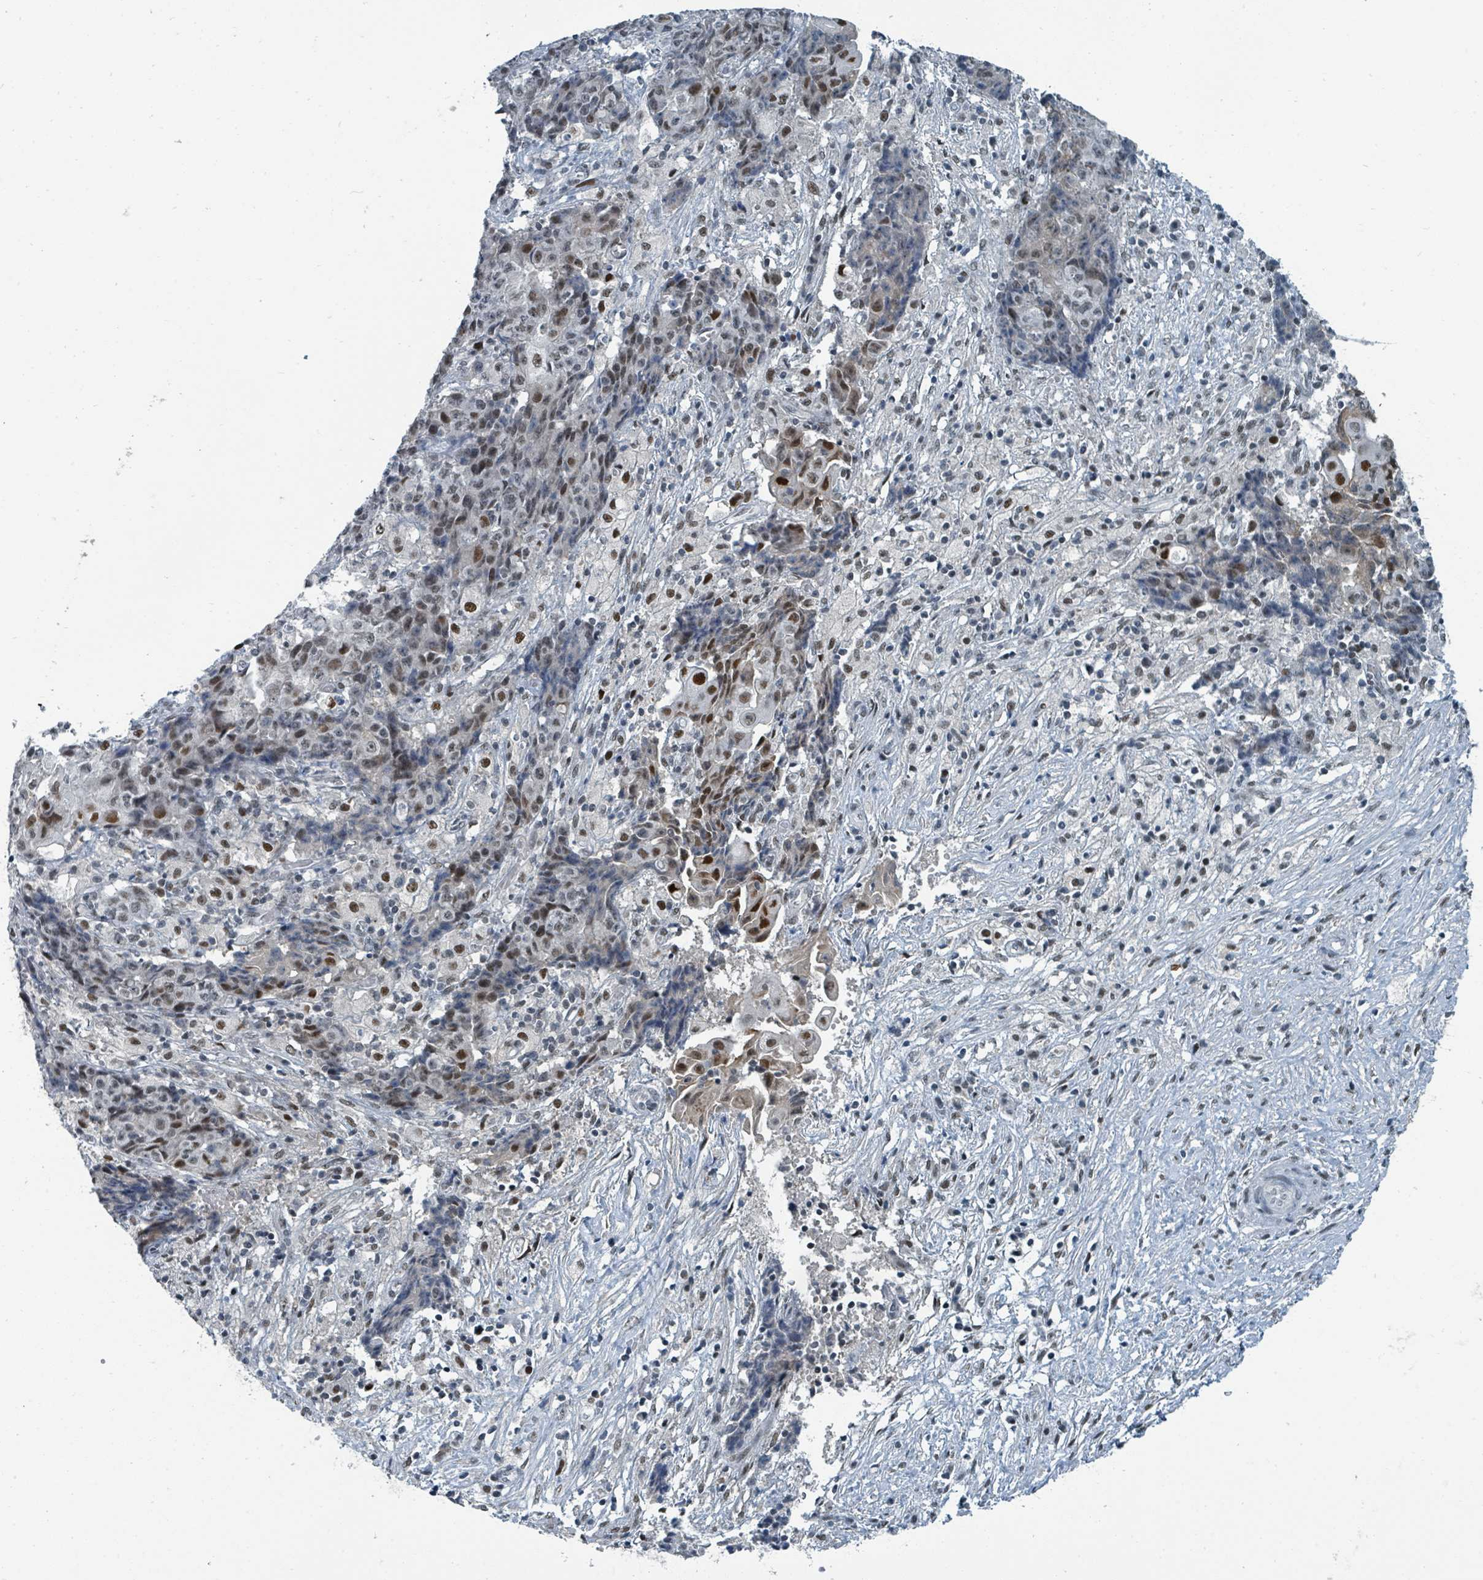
{"staining": {"intensity": "moderate", "quantity": "25%-75%", "location": "nuclear"}, "tissue": "ovarian cancer", "cell_type": "Tumor cells", "image_type": "cancer", "snomed": [{"axis": "morphology", "description": "Carcinoma, endometroid"}, {"axis": "topography", "description": "Ovary"}], "caption": "DAB (3,3'-diaminobenzidine) immunohistochemical staining of human ovarian endometroid carcinoma shows moderate nuclear protein expression in approximately 25%-75% of tumor cells.", "gene": "UCK1", "patient": {"sex": "female", "age": 42}}